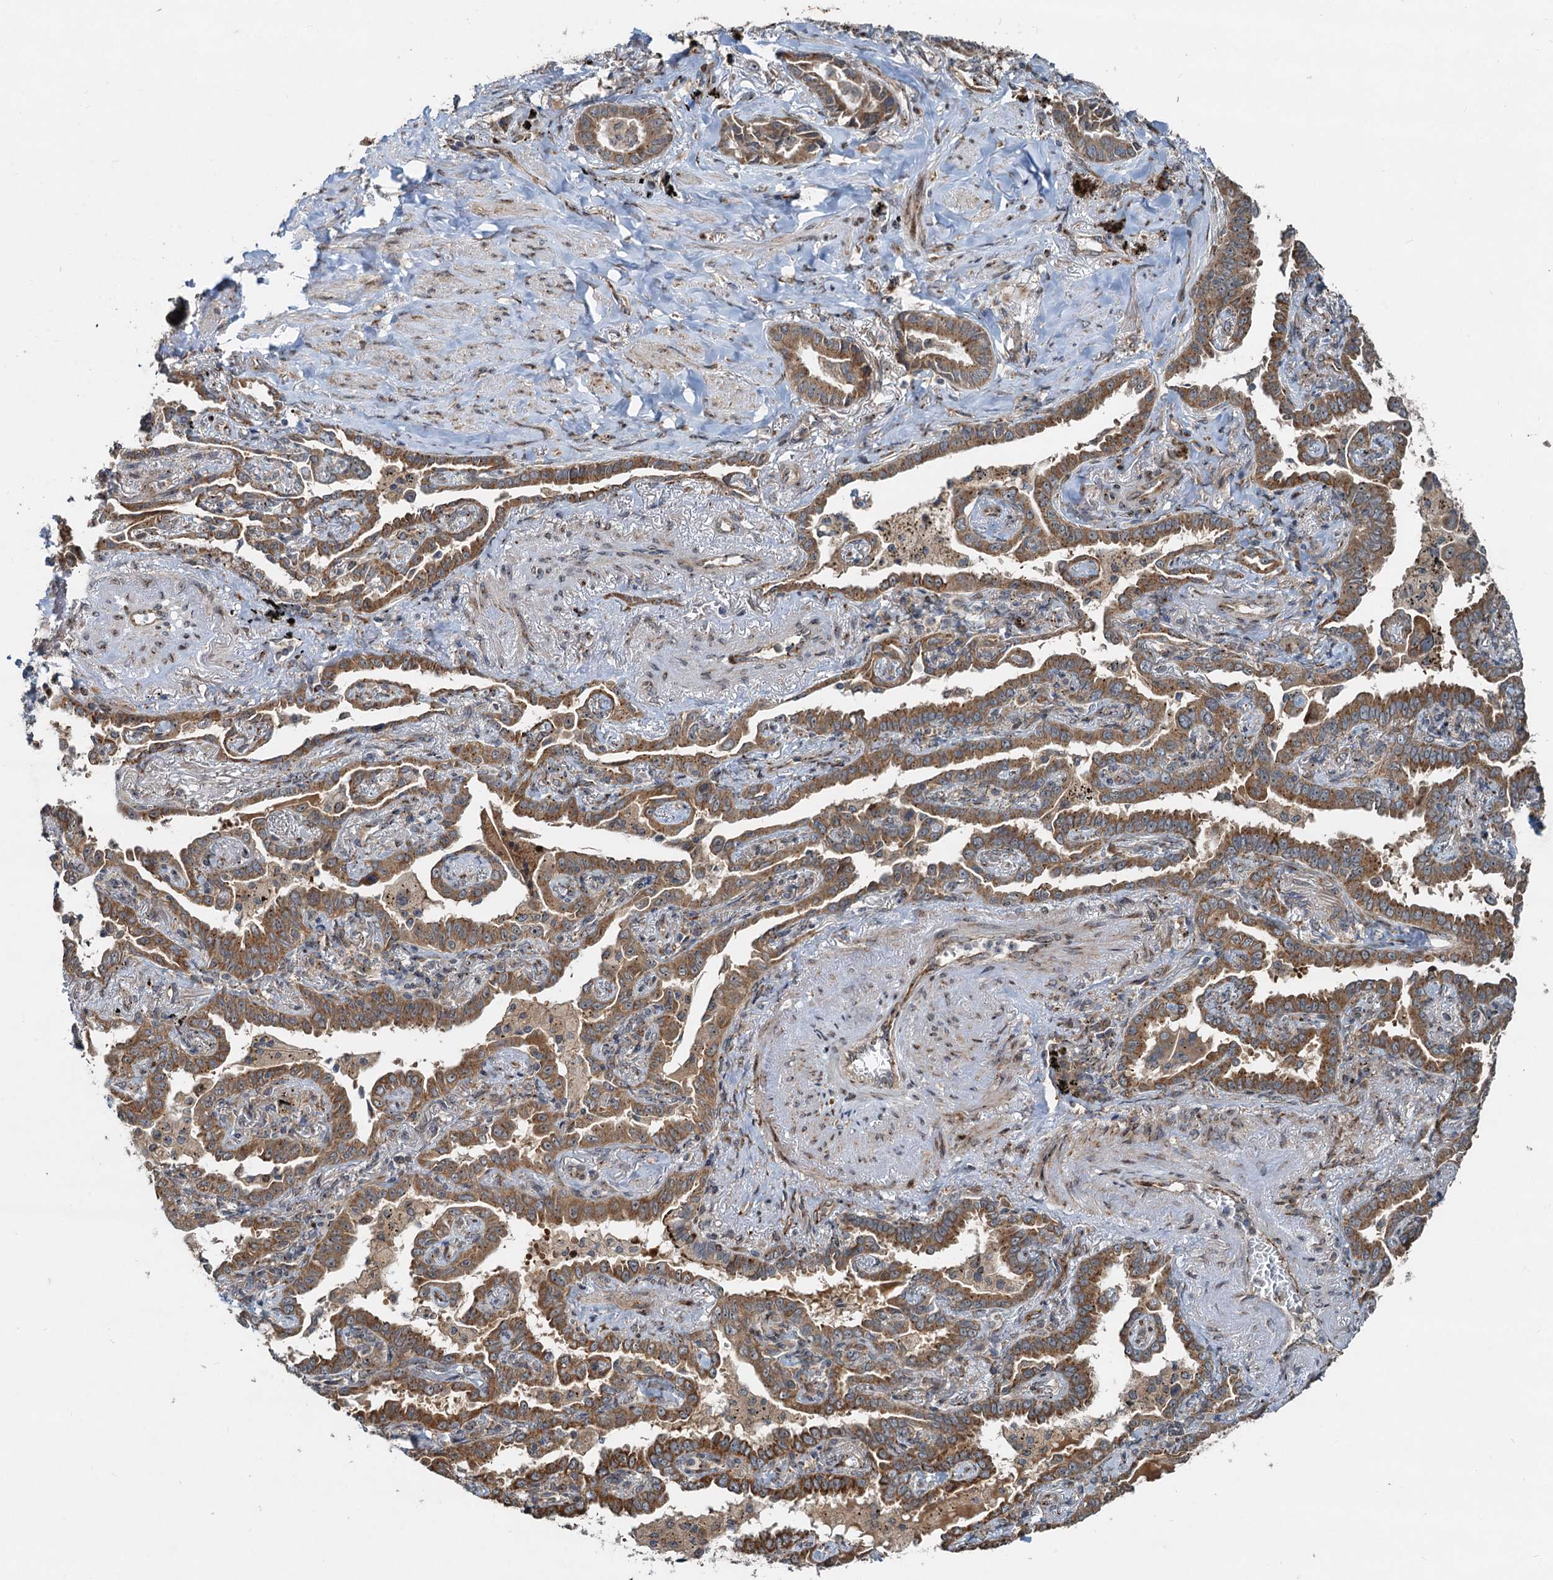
{"staining": {"intensity": "moderate", "quantity": ">75%", "location": "cytoplasmic/membranous"}, "tissue": "lung cancer", "cell_type": "Tumor cells", "image_type": "cancer", "snomed": [{"axis": "morphology", "description": "Adenocarcinoma, NOS"}, {"axis": "topography", "description": "Lung"}], "caption": "Immunohistochemistry (IHC) image of lung cancer stained for a protein (brown), which exhibits medium levels of moderate cytoplasmic/membranous expression in about >75% of tumor cells.", "gene": "CEP68", "patient": {"sex": "male", "age": 67}}